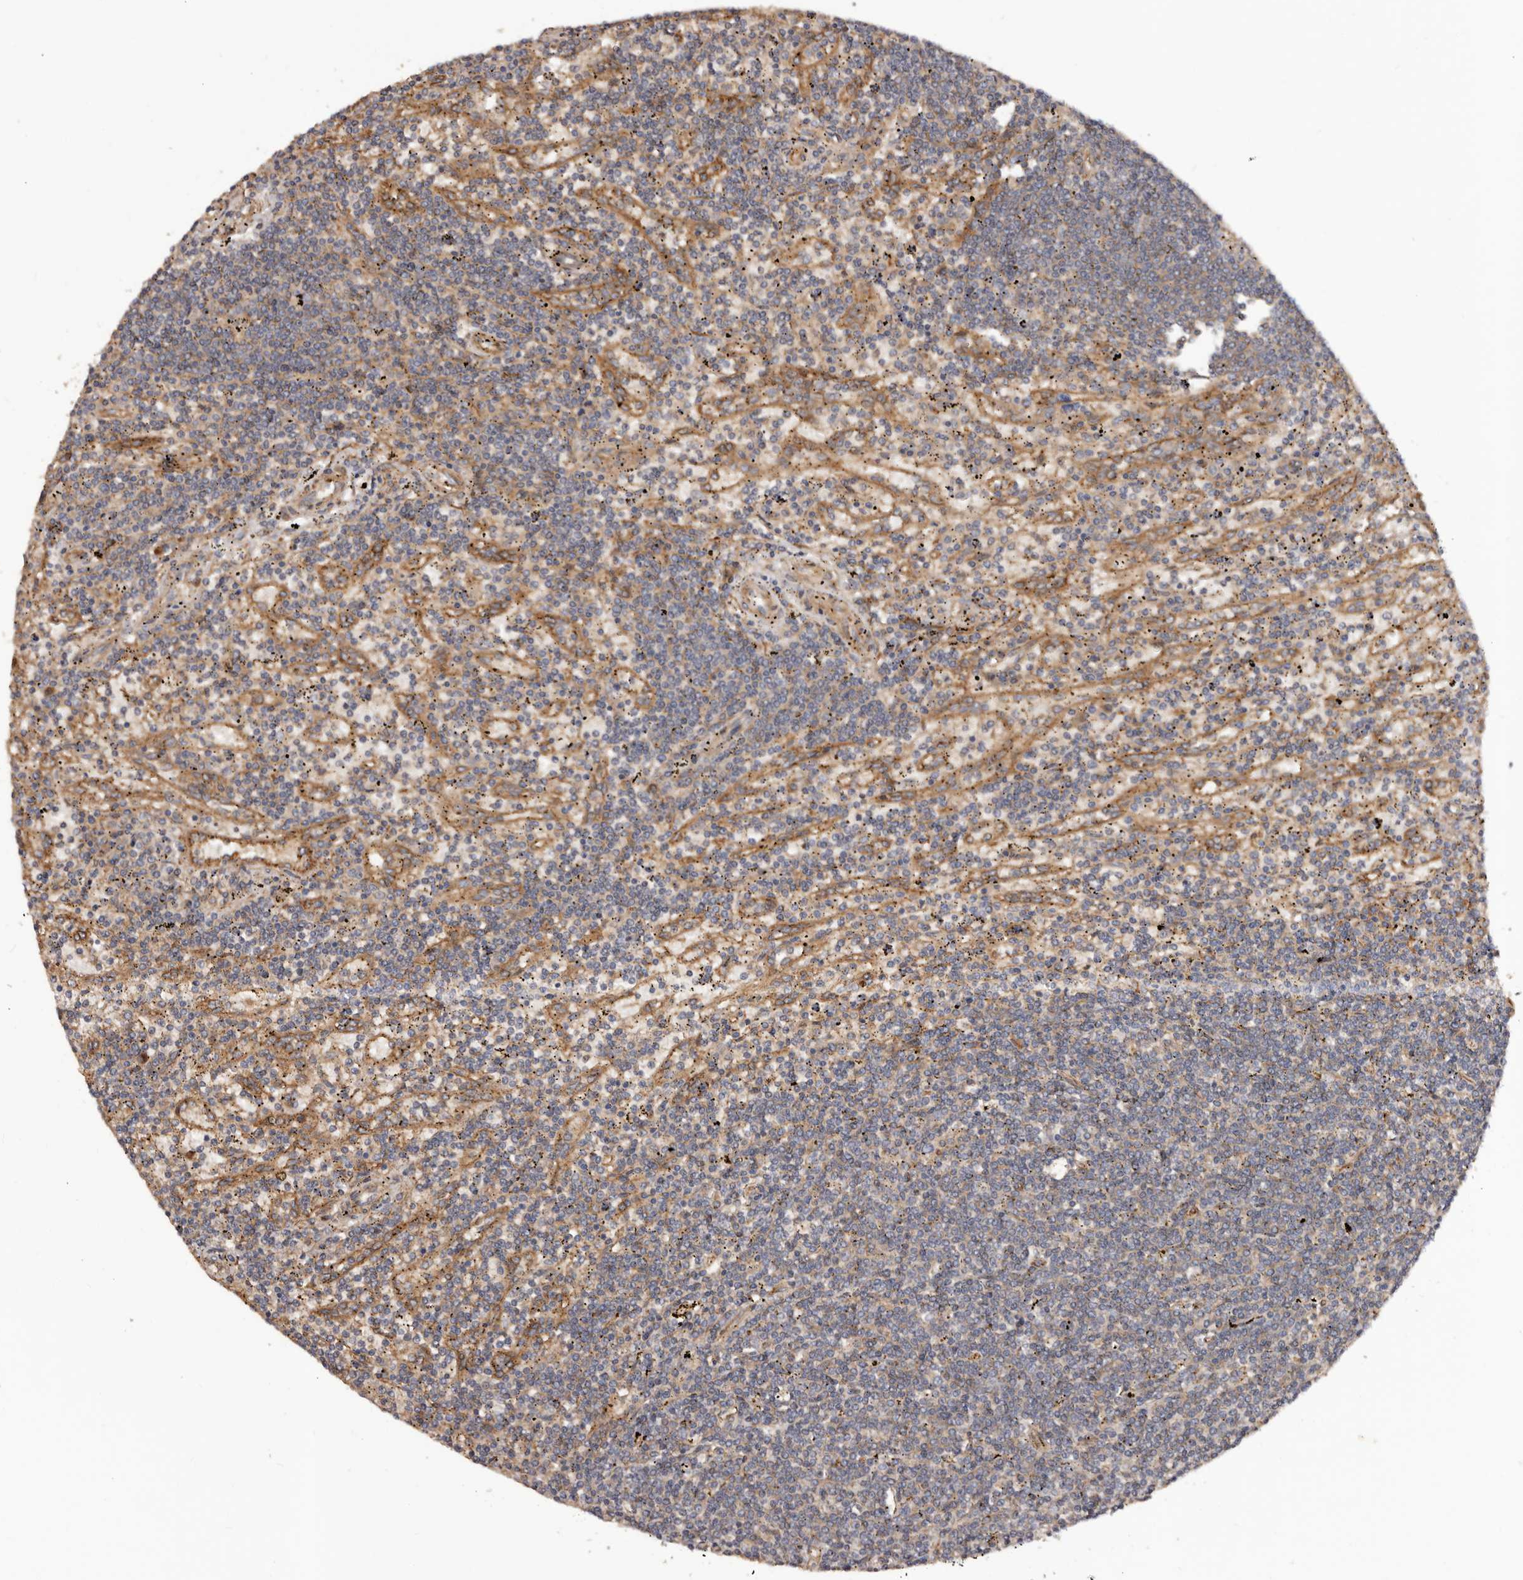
{"staining": {"intensity": "negative", "quantity": "none", "location": "none"}, "tissue": "lymphoma", "cell_type": "Tumor cells", "image_type": "cancer", "snomed": [{"axis": "morphology", "description": "Malignant lymphoma, non-Hodgkin's type, Low grade"}, {"axis": "topography", "description": "Spleen"}], "caption": "A micrograph of malignant lymphoma, non-Hodgkin's type (low-grade) stained for a protein displays no brown staining in tumor cells.", "gene": "GTPBP1", "patient": {"sex": "male", "age": 76}}